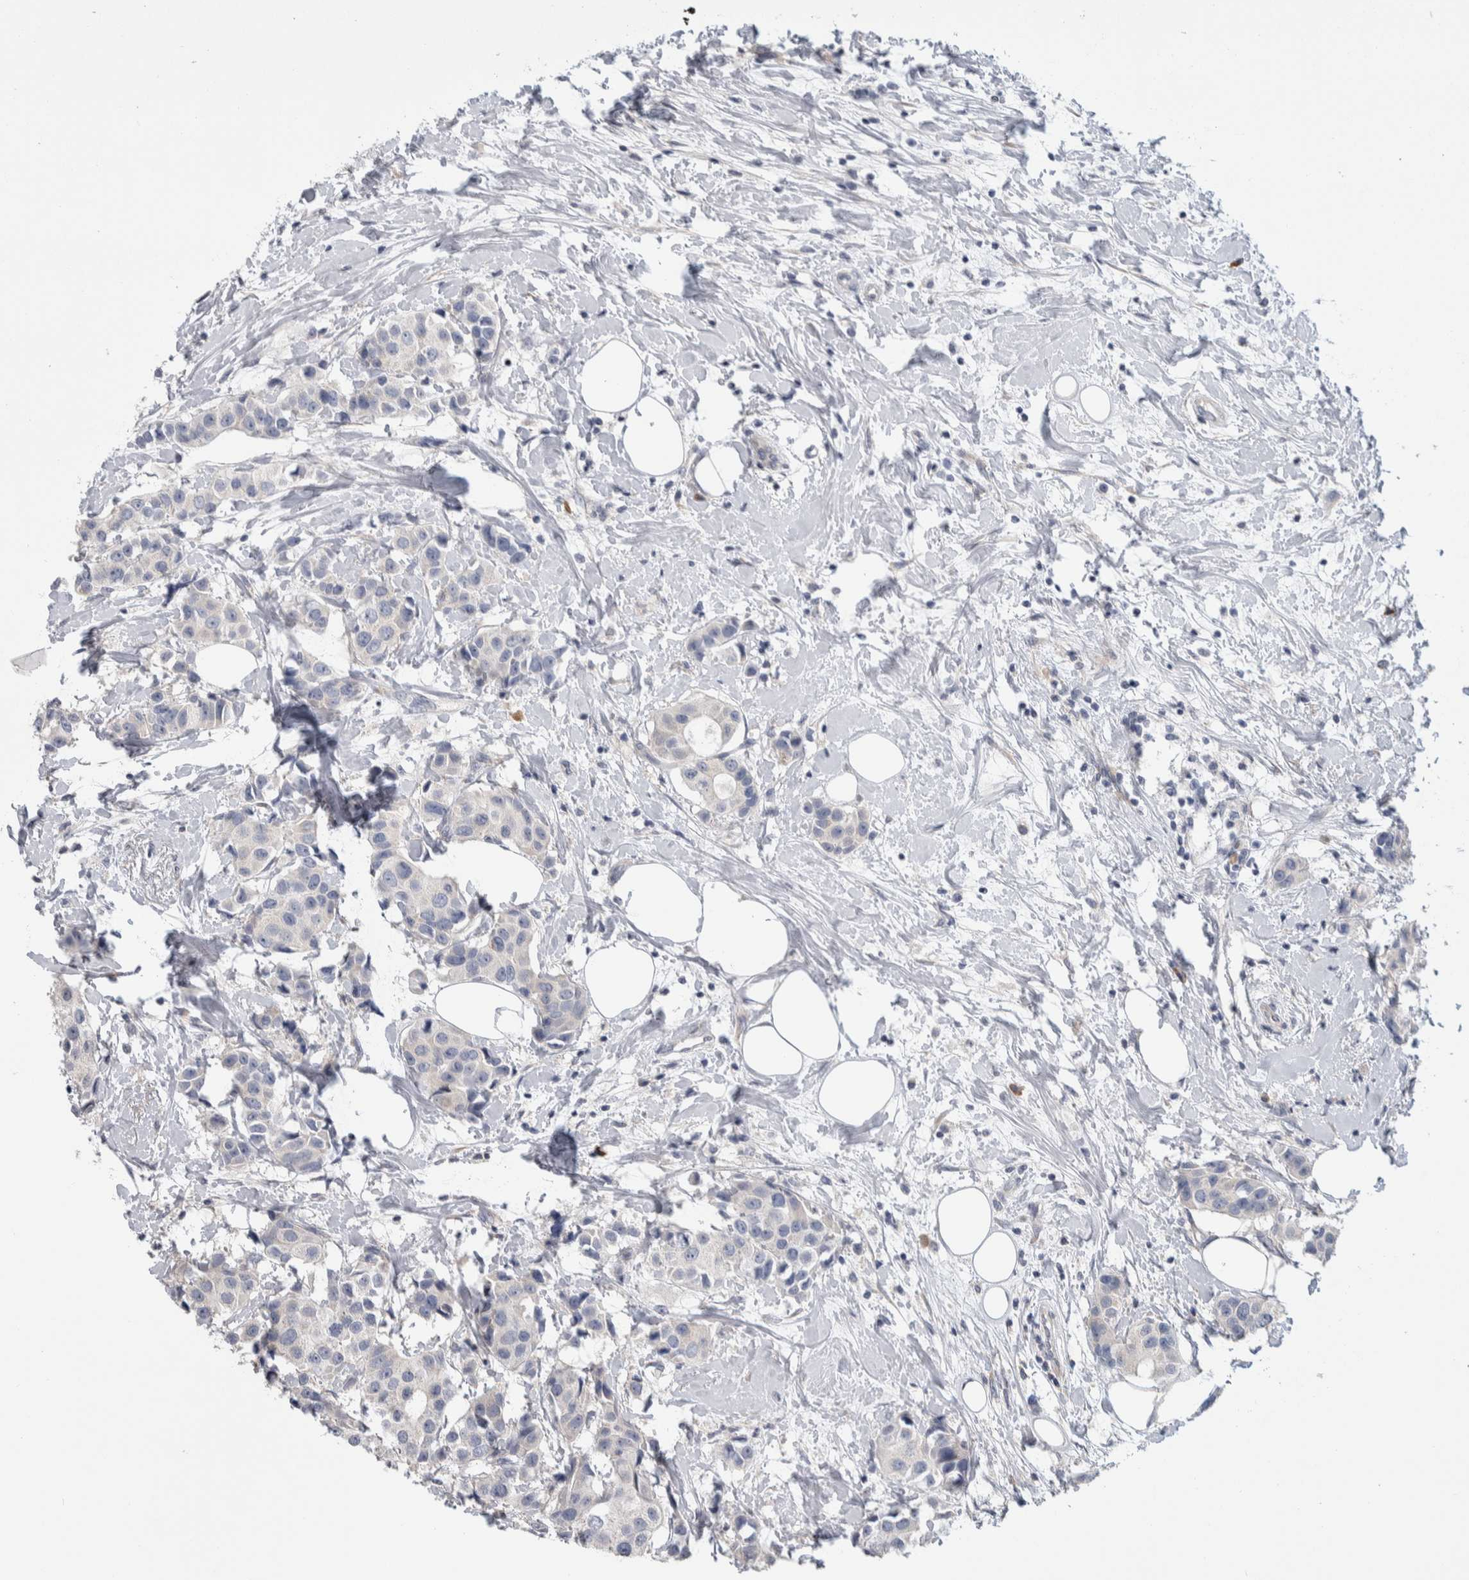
{"staining": {"intensity": "negative", "quantity": "none", "location": "none"}, "tissue": "breast cancer", "cell_type": "Tumor cells", "image_type": "cancer", "snomed": [{"axis": "morphology", "description": "Normal tissue, NOS"}, {"axis": "morphology", "description": "Duct carcinoma"}, {"axis": "topography", "description": "Breast"}], "caption": "This is an immunohistochemistry photomicrograph of breast intraductal carcinoma. There is no expression in tumor cells.", "gene": "IBTK", "patient": {"sex": "female", "age": 39}}